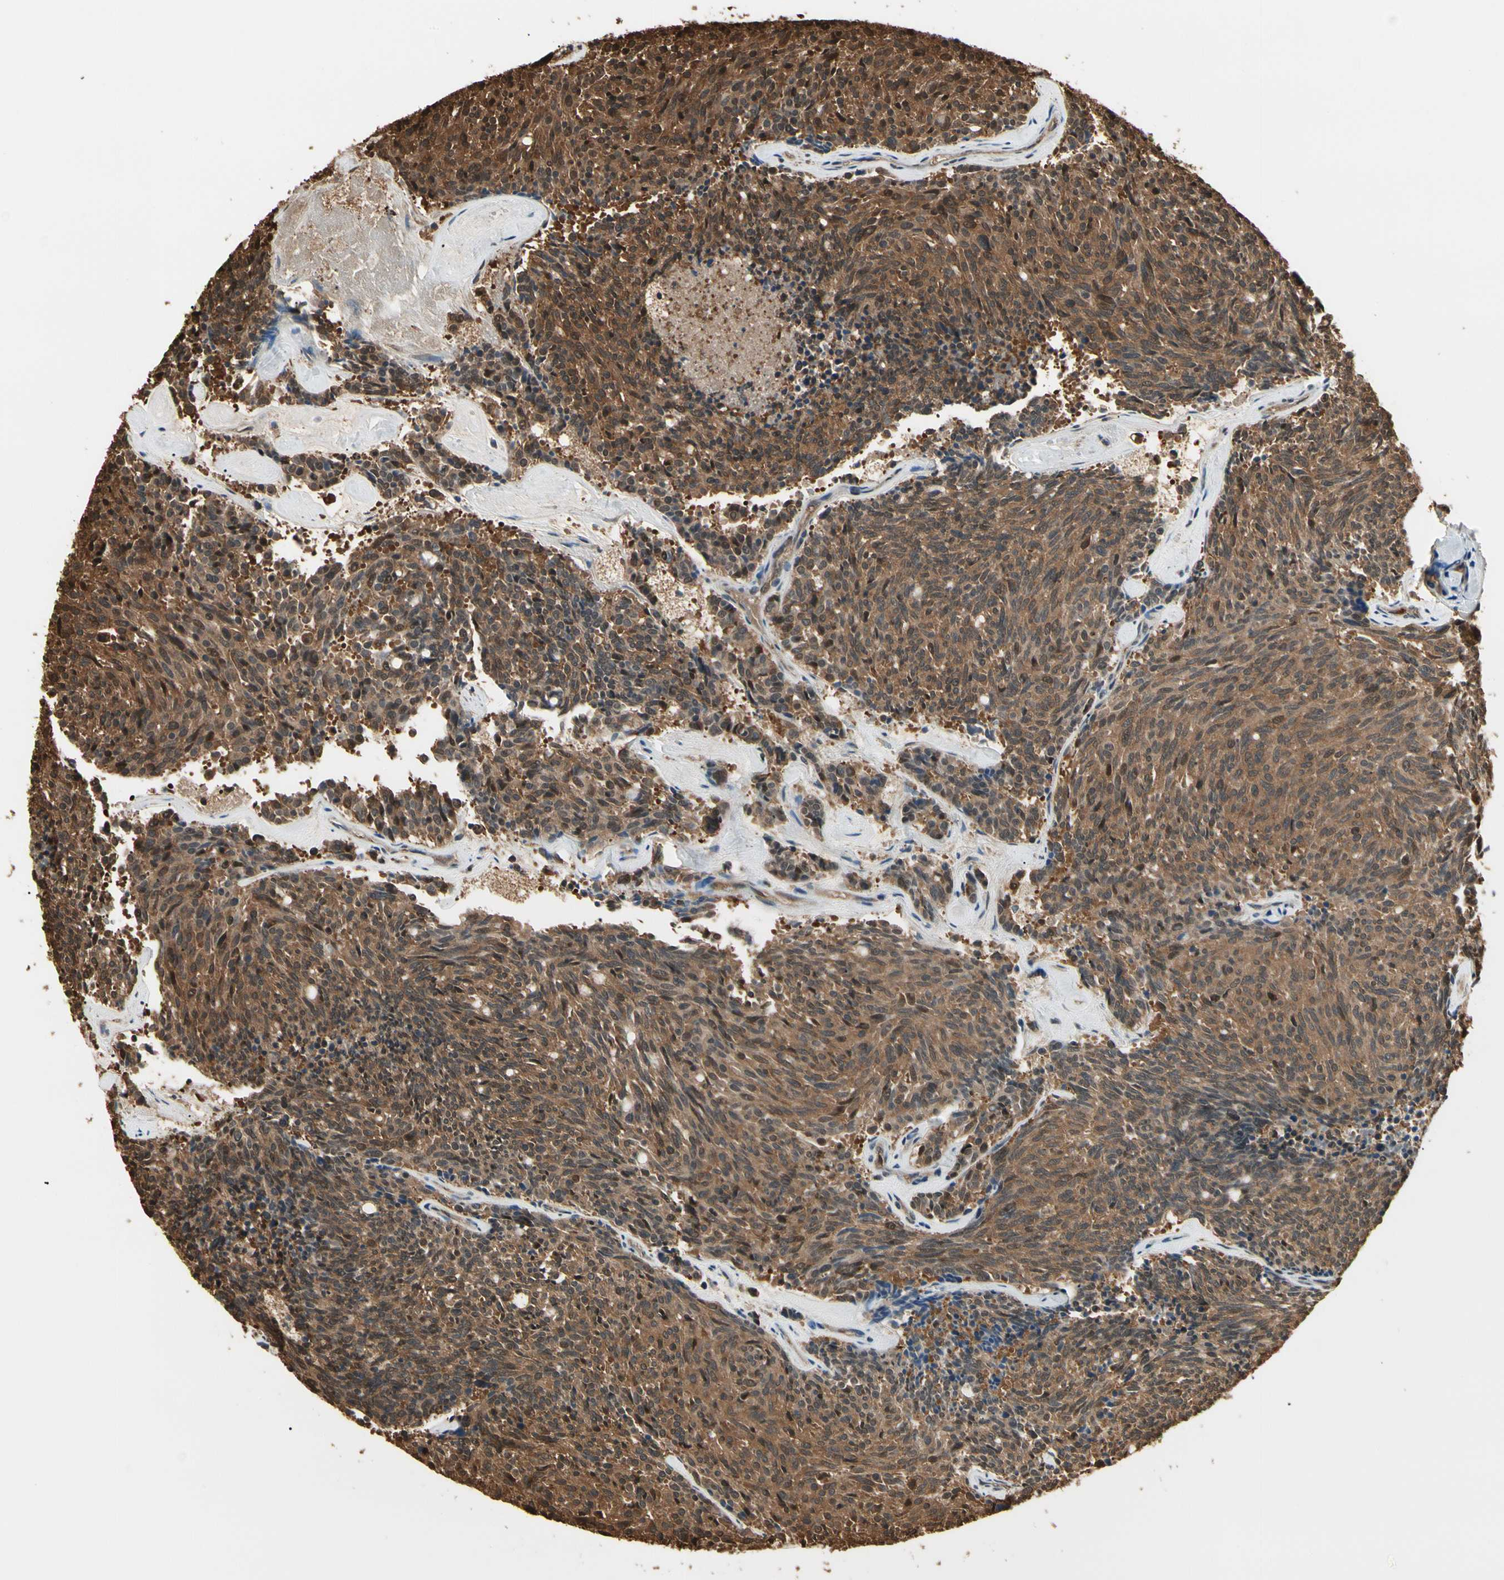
{"staining": {"intensity": "strong", "quantity": ">75%", "location": "cytoplasmic/membranous,nuclear"}, "tissue": "carcinoid", "cell_type": "Tumor cells", "image_type": "cancer", "snomed": [{"axis": "morphology", "description": "Carcinoid, malignant, NOS"}, {"axis": "topography", "description": "Pancreas"}], "caption": "Immunohistochemistry staining of carcinoid (malignant), which exhibits high levels of strong cytoplasmic/membranous and nuclear expression in approximately >75% of tumor cells indicating strong cytoplasmic/membranous and nuclear protein expression. The staining was performed using DAB (brown) for protein detection and nuclei were counterstained in hematoxylin (blue).", "gene": "YWHAE", "patient": {"sex": "female", "age": 54}}